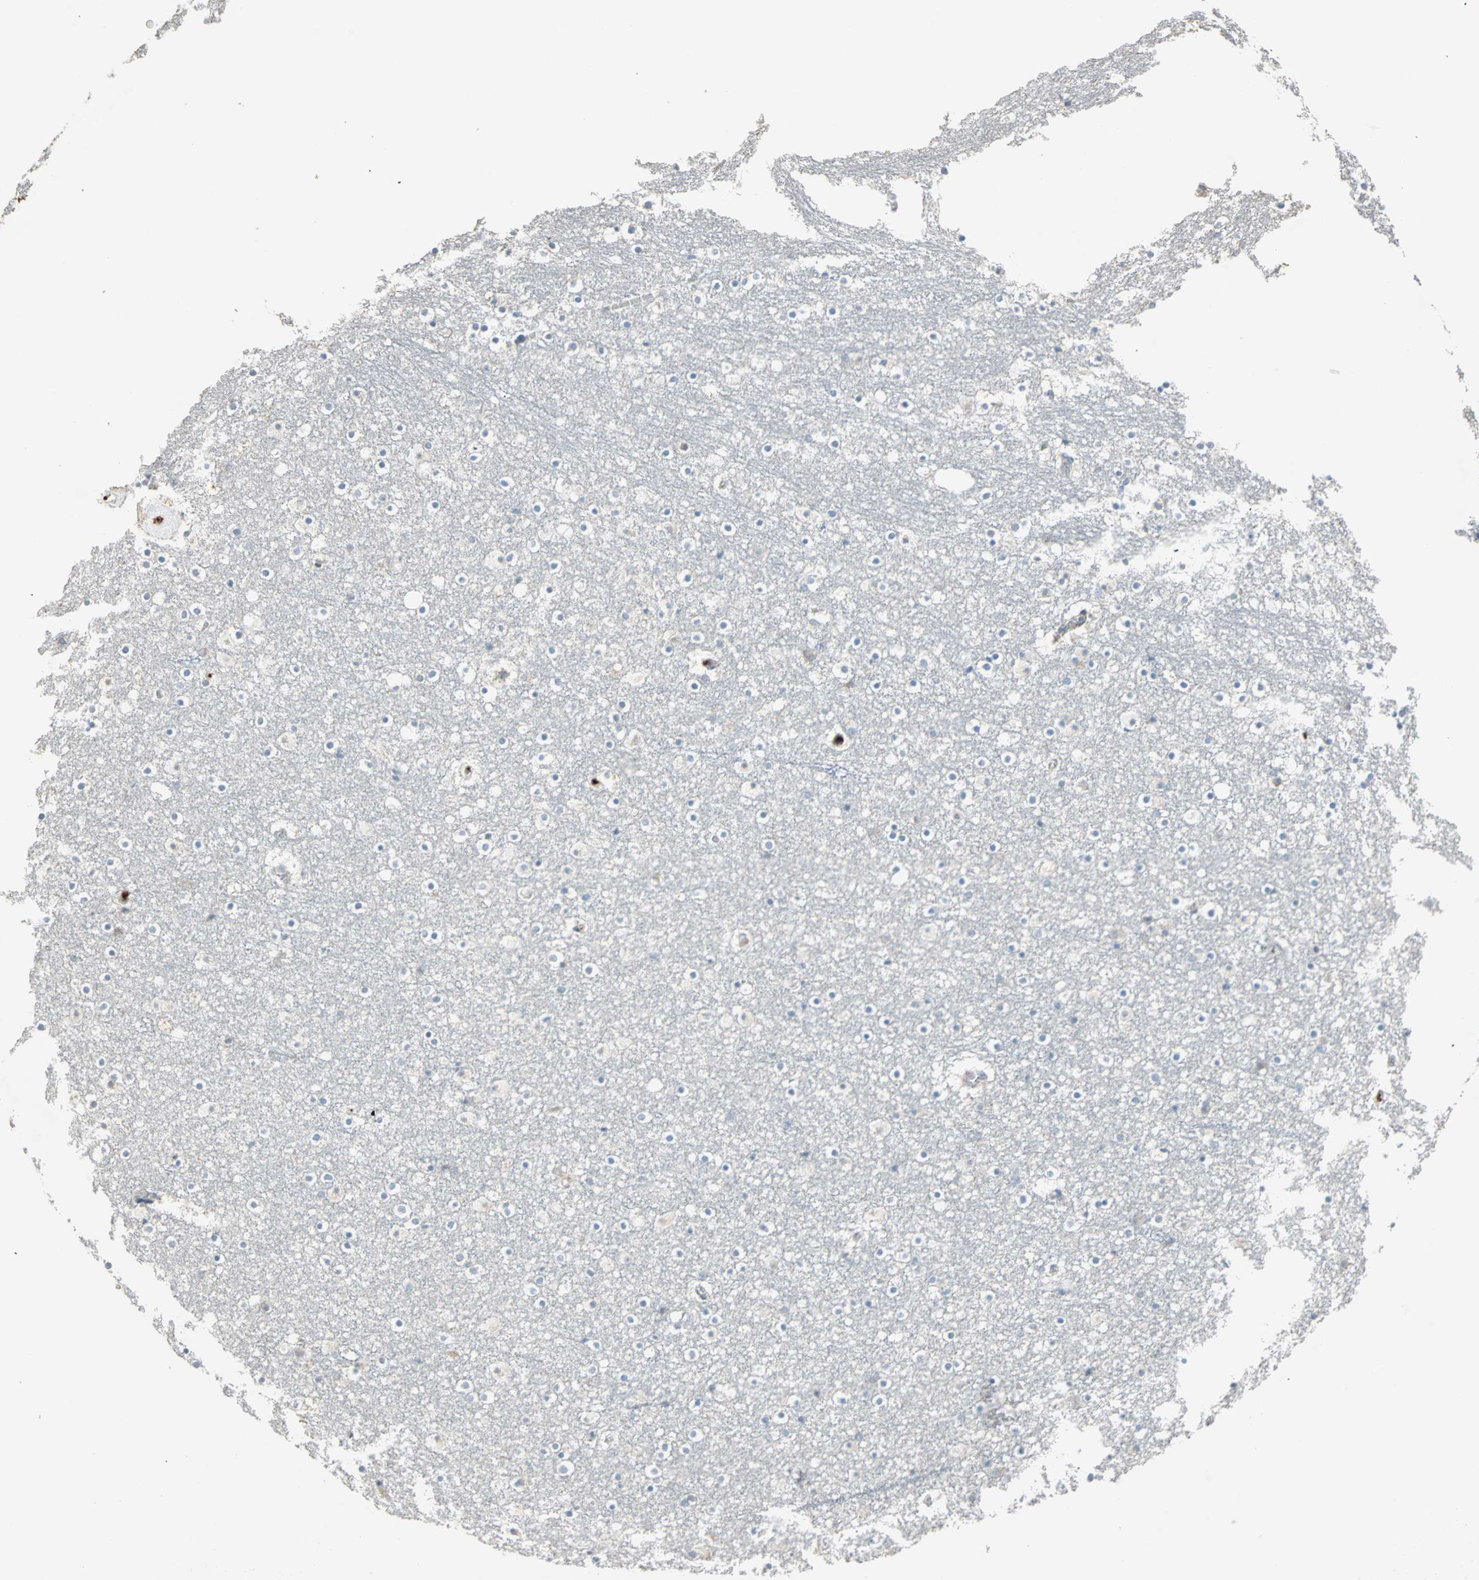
{"staining": {"intensity": "weak", "quantity": "<25%", "location": "cytoplasmic/membranous"}, "tissue": "caudate", "cell_type": "Glial cells", "image_type": "normal", "snomed": [{"axis": "morphology", "description": "Normal tissue, NOS"}, {"axis": "topography", "description": "Lateral ventricle wall"}], "caption": "IHC histopathology image of benign human caudate stained for a protein (brown), which shows no positivity in glial cells. (IHC, brightfield microscopy, high magnification).", "gene": "RAD18", "patient": {"sex": "male", "age": 45}}